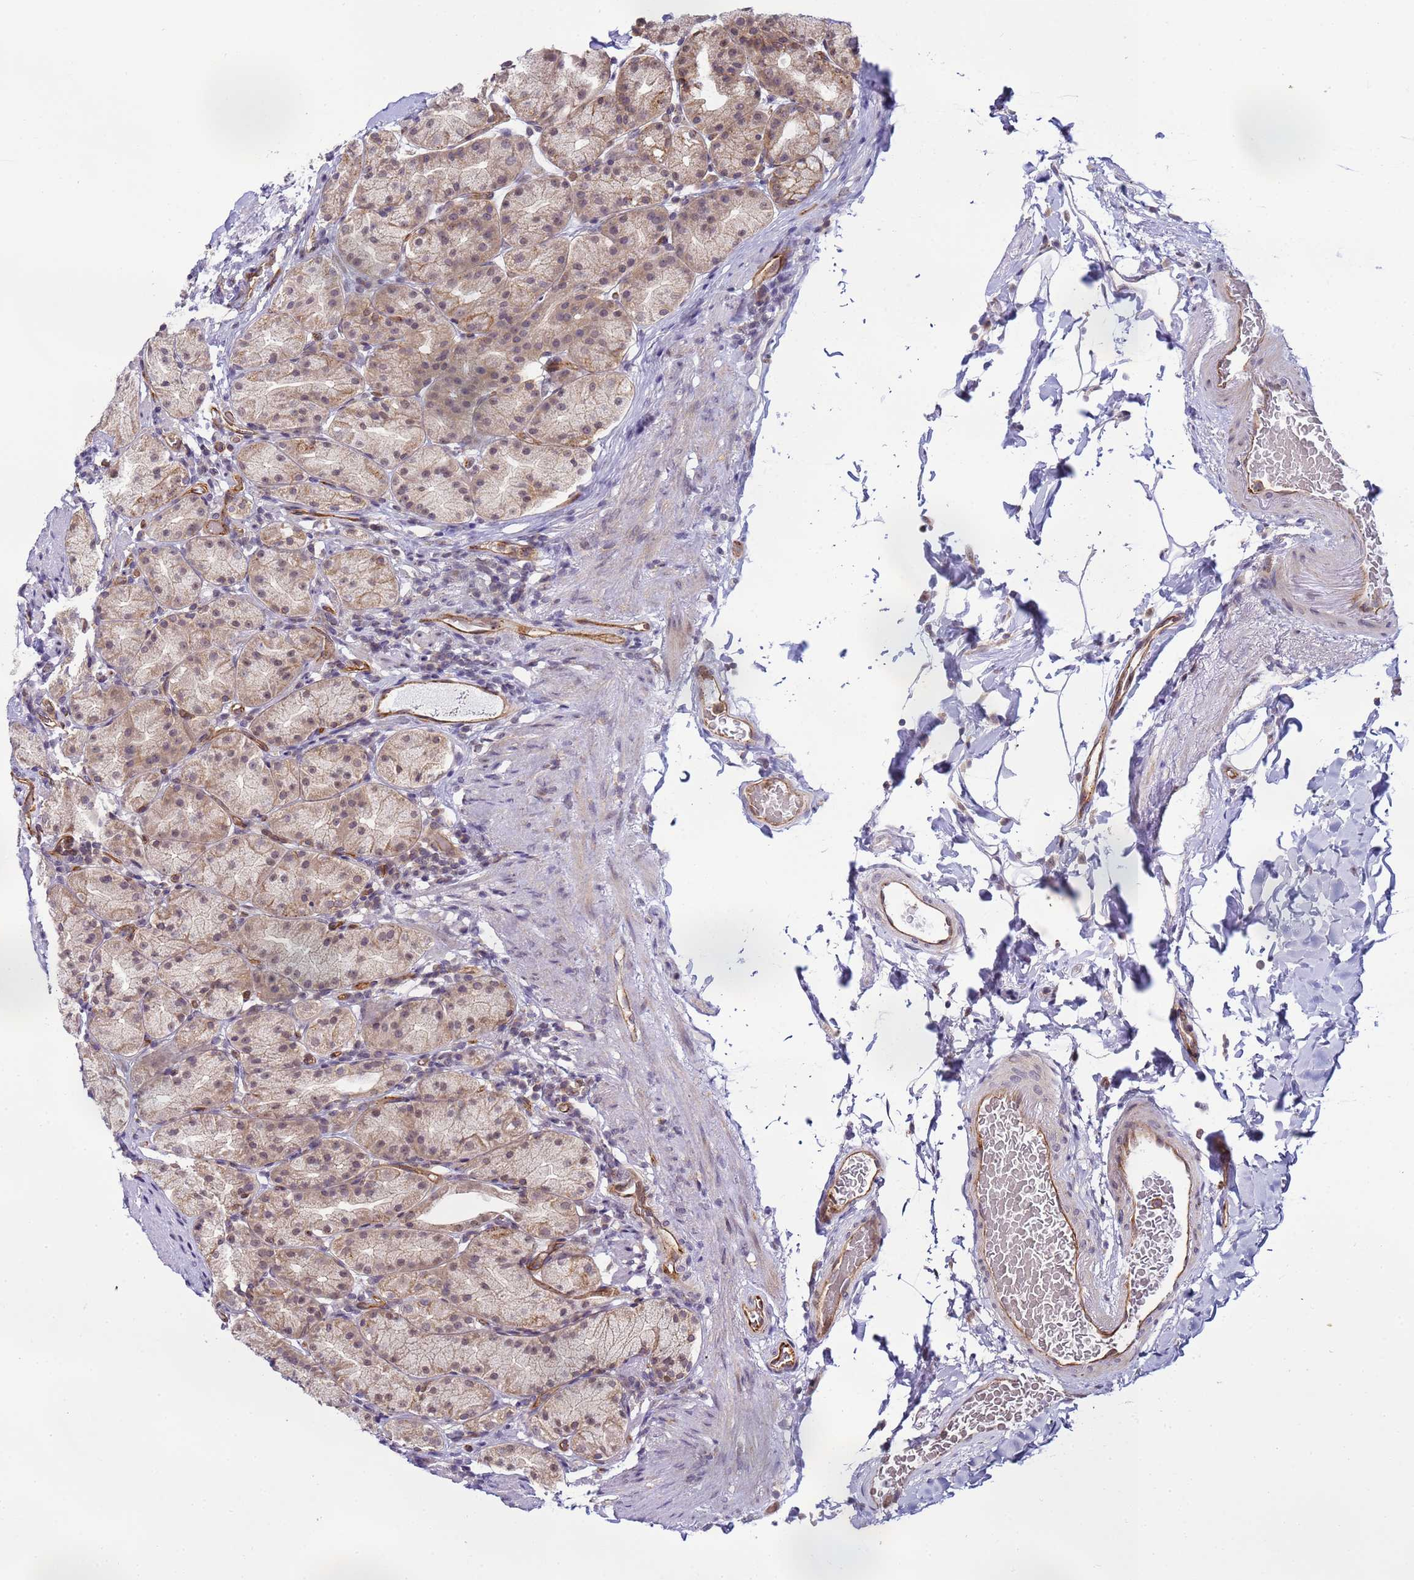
{"staining": {"intensity": "weak", "quantity": "25%-75%", "location": "cytoplasmic/membranous,nuclear"}, "tissue": "stomach", "cell_type": "Glandular cells", "image_type": "normal", "snomed": [{"axis": "morphology", "description": "Normal tissue, NOS"}, {"axis": "topography", "description": "Stomach, upper"}], "caption": "Normal stomach demonstrates weak cytoplasmic/membranous,nuclear staining in approximately 25%-75% of glandular cells.", "gene": "EMC2", "patient": {"sex": "male", "age": 68}}